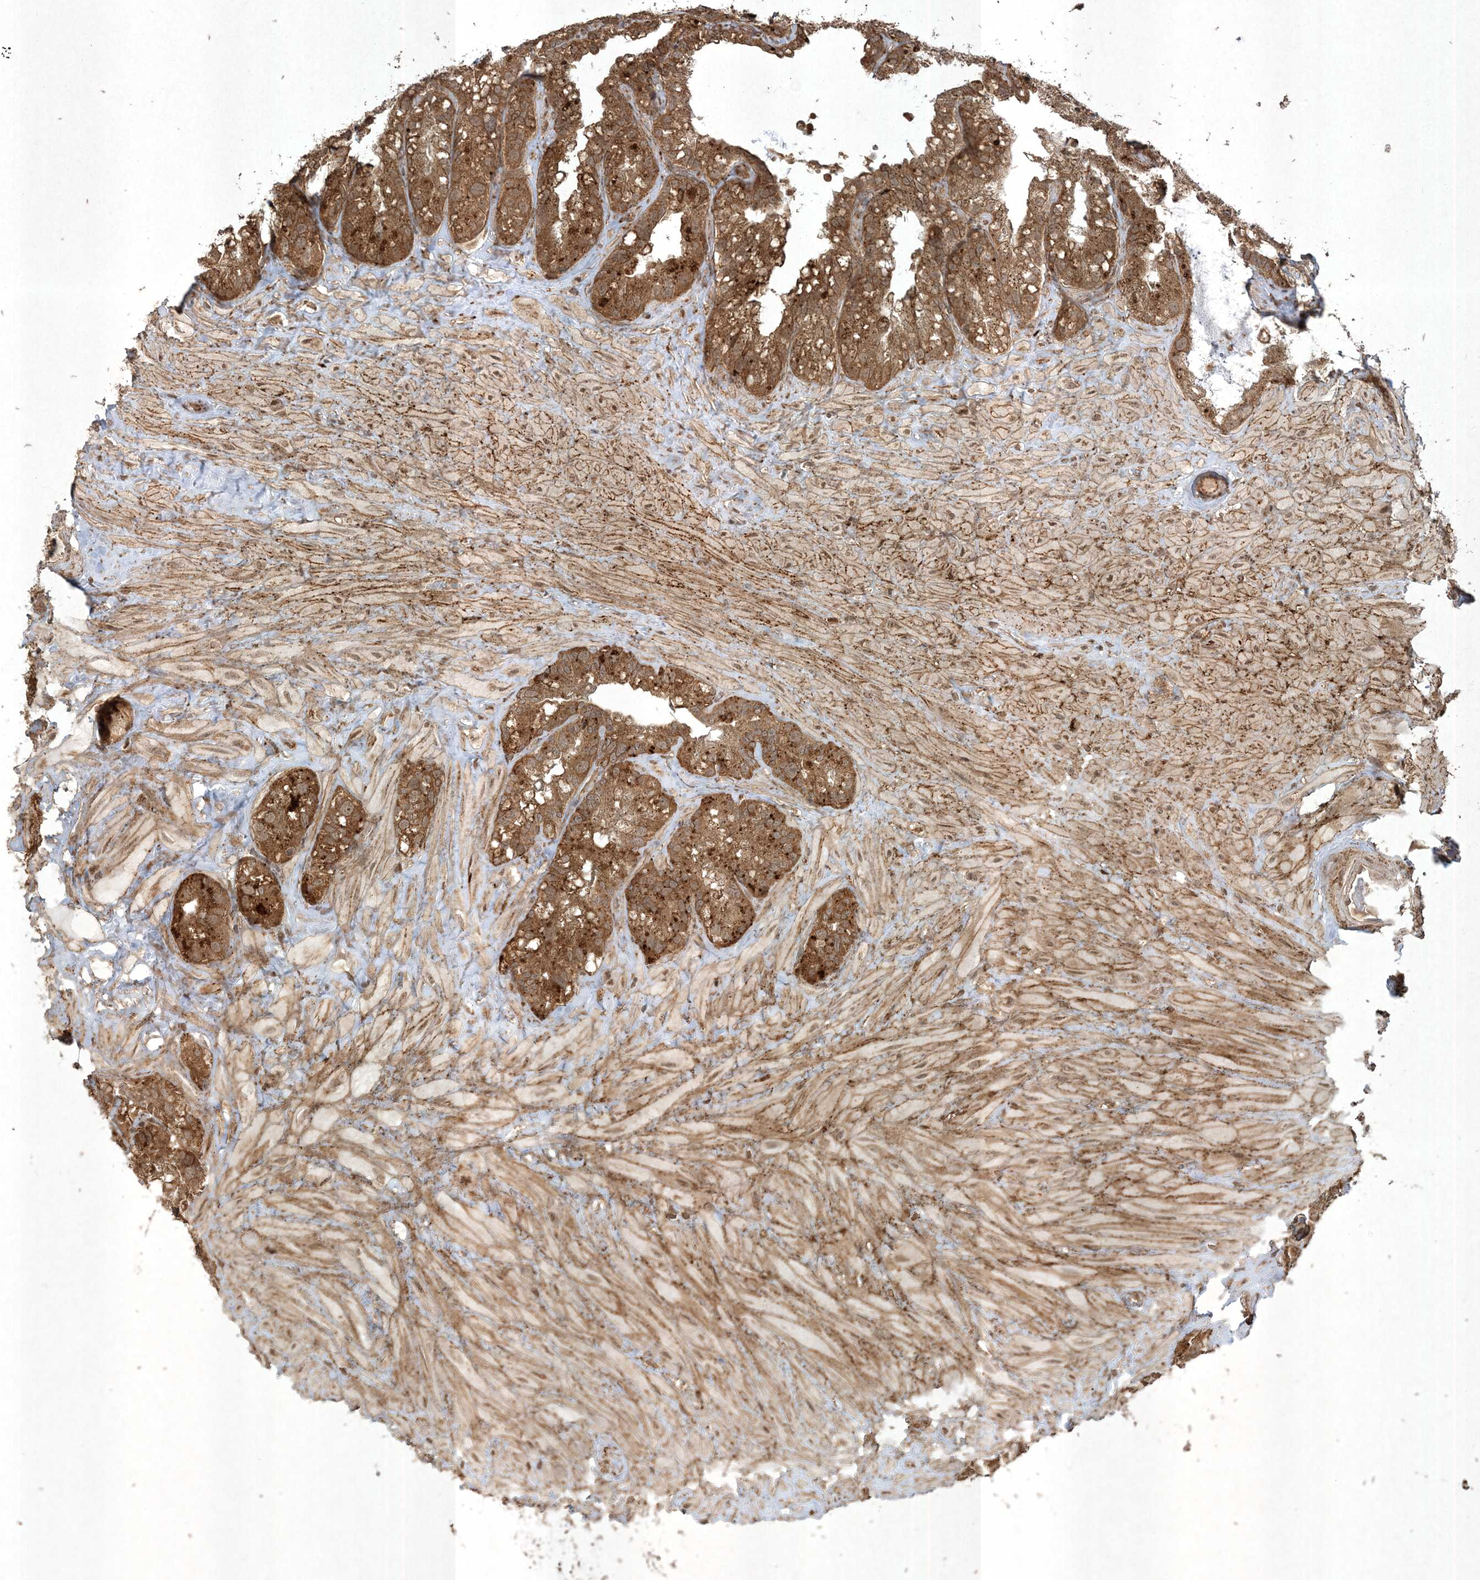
{"staining": {"intensity": "strong", "quantity": ">75%", "location": "cytoplasmic/membranous"}, "tissue": "seminal vesicle", "cell_type": "Glandular cells", "image_type": "normal", "snomed": [{"axis": "morphology", "description": "Normal tissue, NOS"}, {"axis": "topography", "description": "Prostate"}, {"axis": "topography", "description": "Seminal veicle"}], "caption": "Immunohistochemical staining of benign human seminal vesicle displays high levels of strong cytoplasmic/membranous positivity in approximately >75% of glandular cells. (DAB (3,3'-diaminobenzidine) IHC with brightfield microscopy, high magnification).", "gene": "RRAS", "patient": {"sex": "male", "age": 68}}